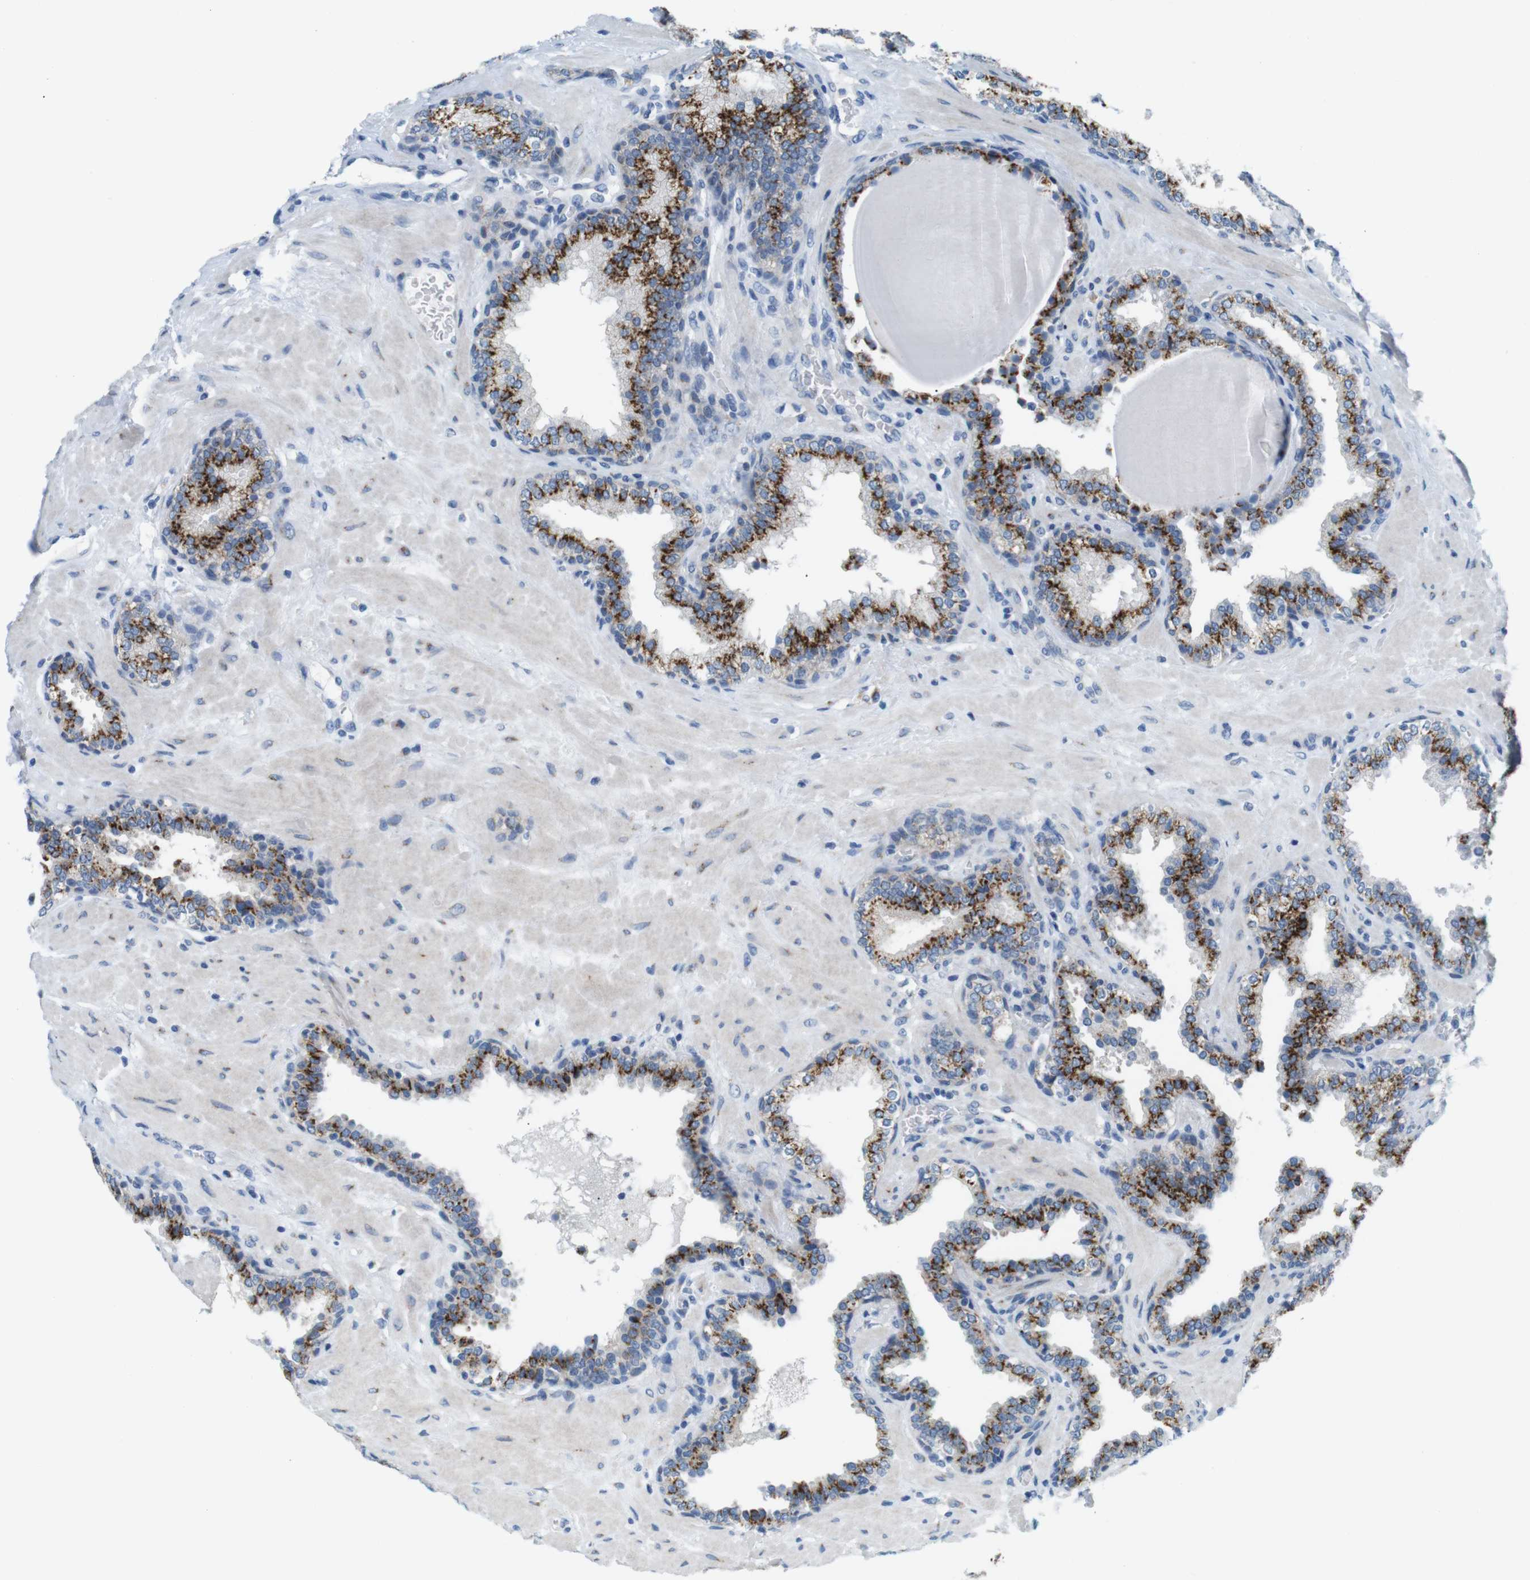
{"staining": {"intensity": "strong", "quantity": ">75%", "location": "cytoplasmic/membranous"}, "tissue": "prostate", "cell_type": "Glandular cells", "image_type": "normal", "snomed": [{"axis": "morphology", "description": "Normal tissue, NOS"}, {"axis": "topography", "description": "Prostate"}], "caption": "DAB immunohistochemical staining of normal prostate shows strong cytoplasmic/membranous protein positivity in about >75% of glandular cells.", "gene": "GOLGA2", "patient": {"sex": "male", "age": 51}}